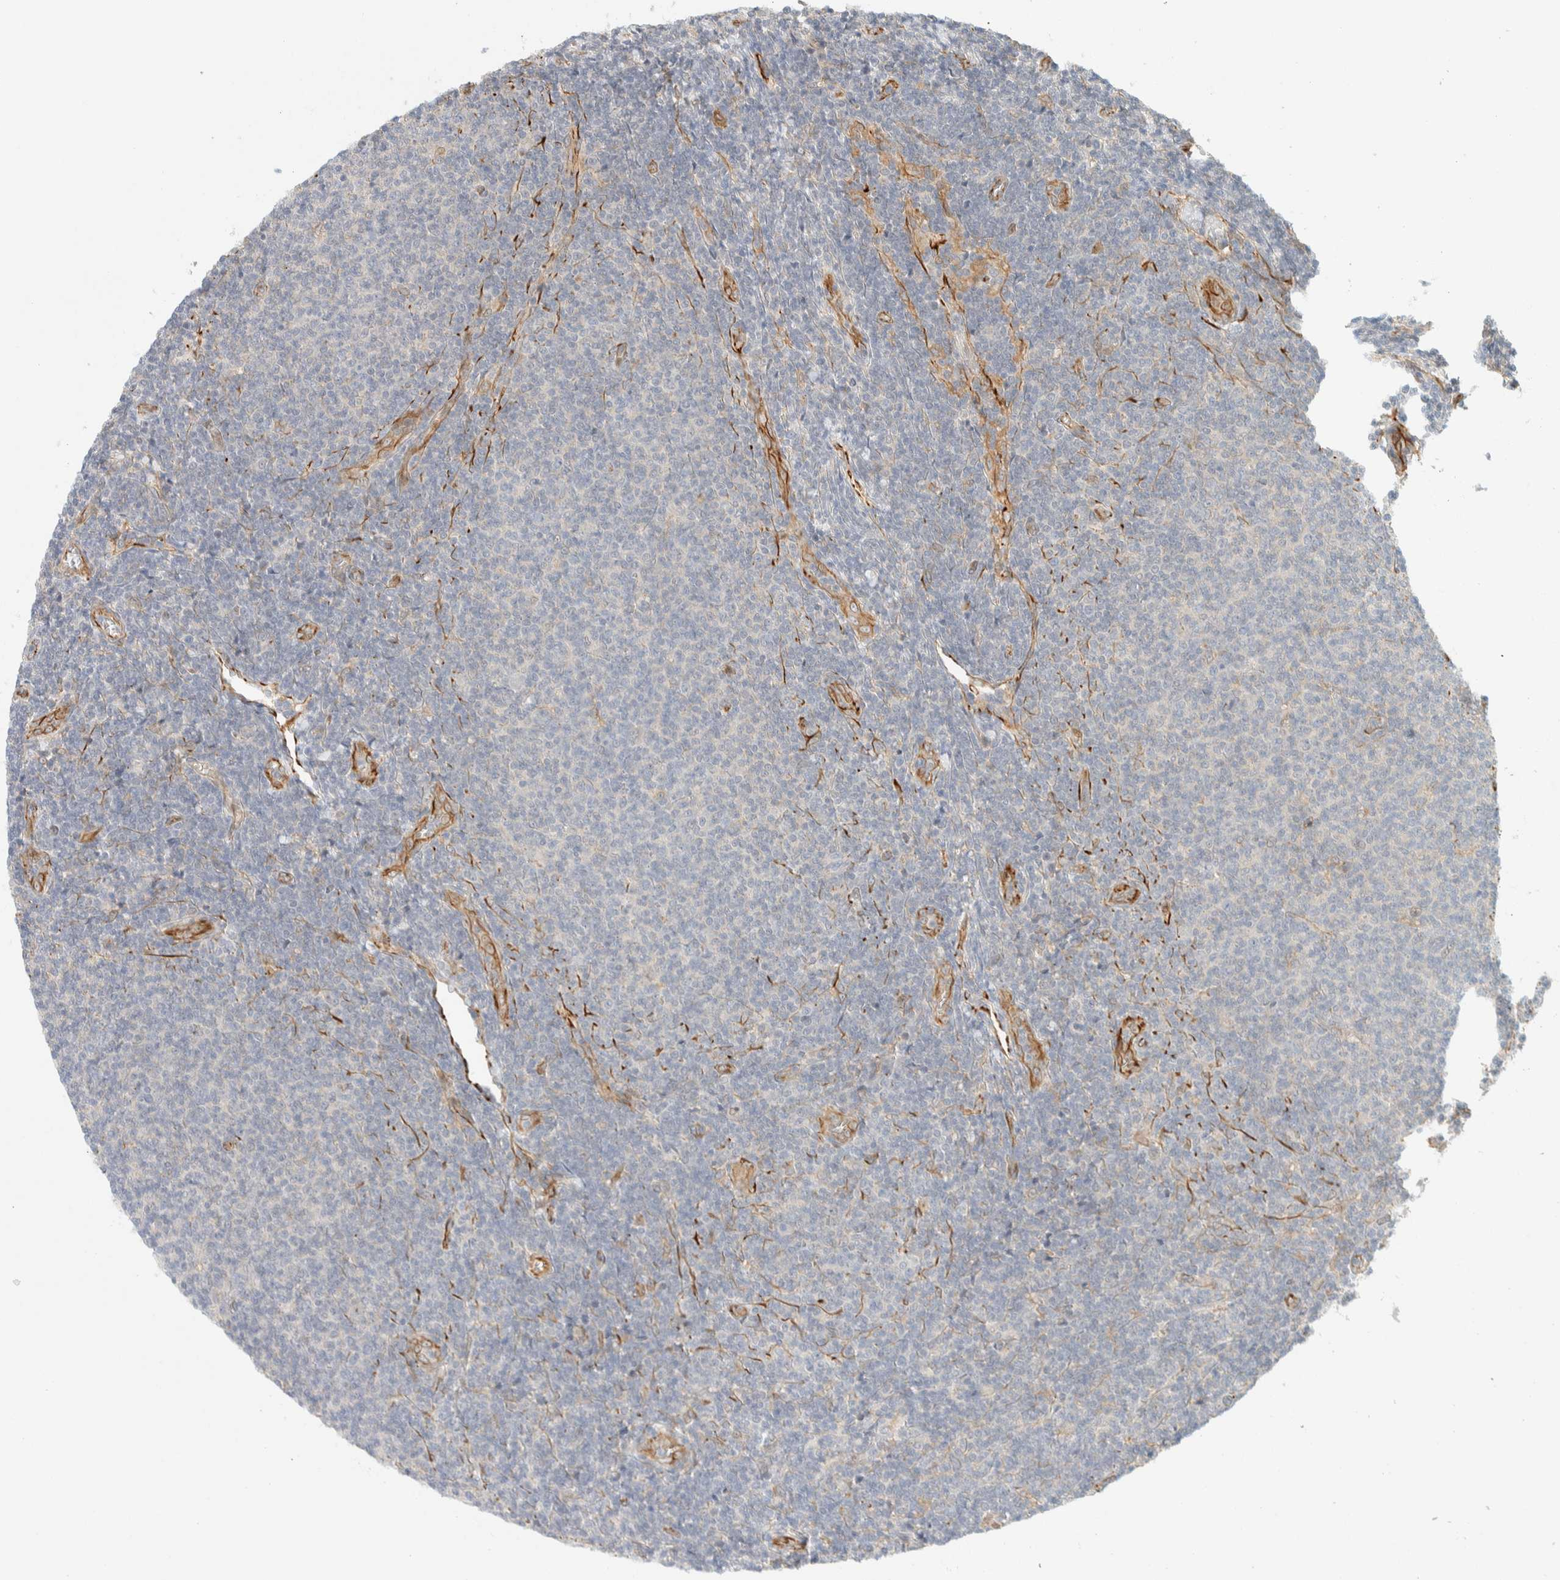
{"staining": {"intensity": "negative", "quantity": "none", "location": "none"}, "tissue": "lymphoma", "cell_type": "Tumor cells", "image_type": "cancer", "snomed": [{"axis": "morphology", "description": "Malignant lymphoma, non-Hodgkin's type, Low grade"}, {"axis": "topography", "description": "Lymph node"}], "caption": "IHC micrograph of human low-grade malignant lymphoma, non-Hodgkin's type stained for a protein (brown), which exhibits no staining in tumor cells. Nuclei are stained in blue.", "gene": "FAT1", "patient": {"sex": "male", "age": 66}}